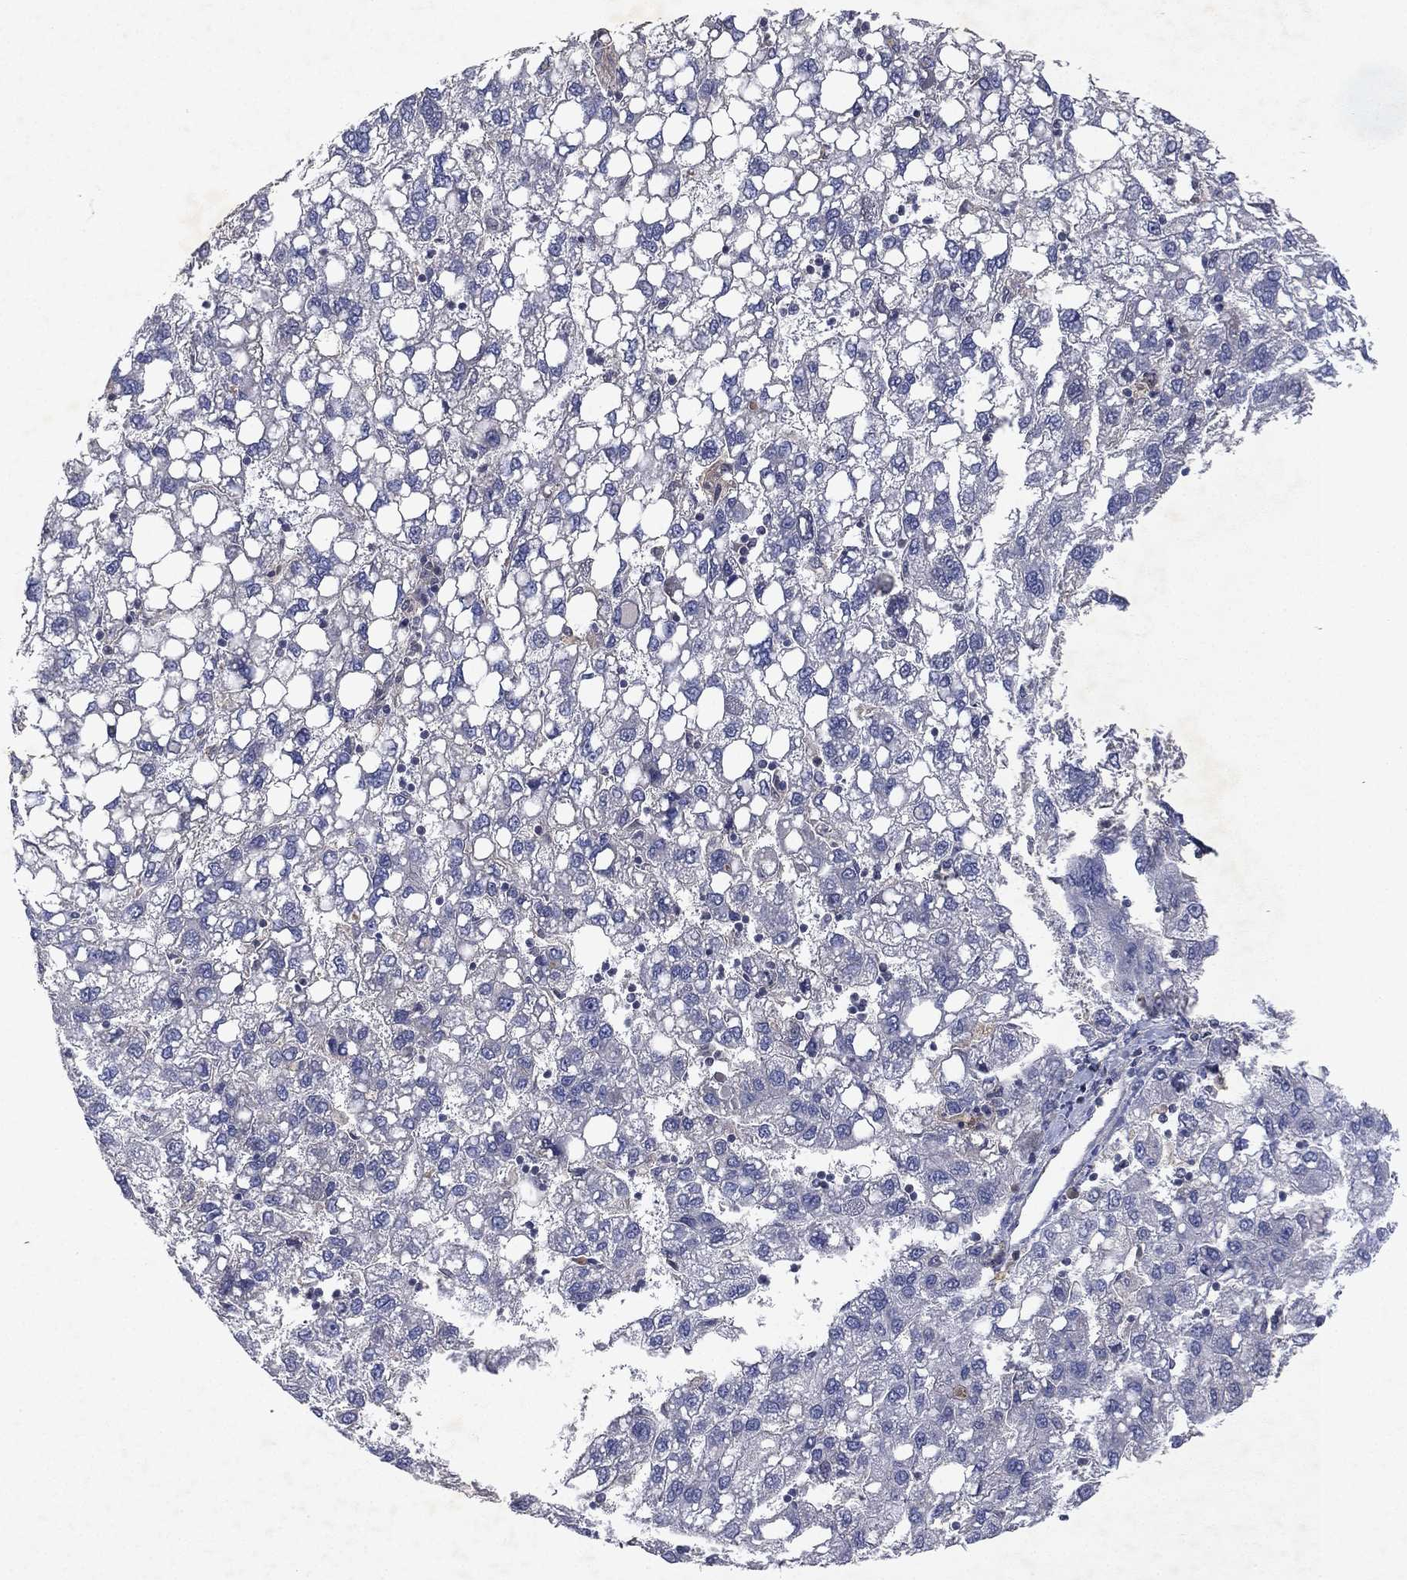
{"staining": {"intensity": "negative", "quantity": "none", "location": "none"}, "tissue": "liver cancer", "cell_type": "Tumor cells", "image_type": "cancer", "snomed": [{"axis": "morphology", "description": "Carcinoma, Hepatocellular, NOS"}, {"axis": "topography", "description": "Liver"}], "caption": "High power microscopy image of an immunohistochemistry (IHC) micrograph of liver cancer, revealing no significant expression in tumor cells.", "gene": "FLI1", "patient": {"sex": "female", "age": 82}}